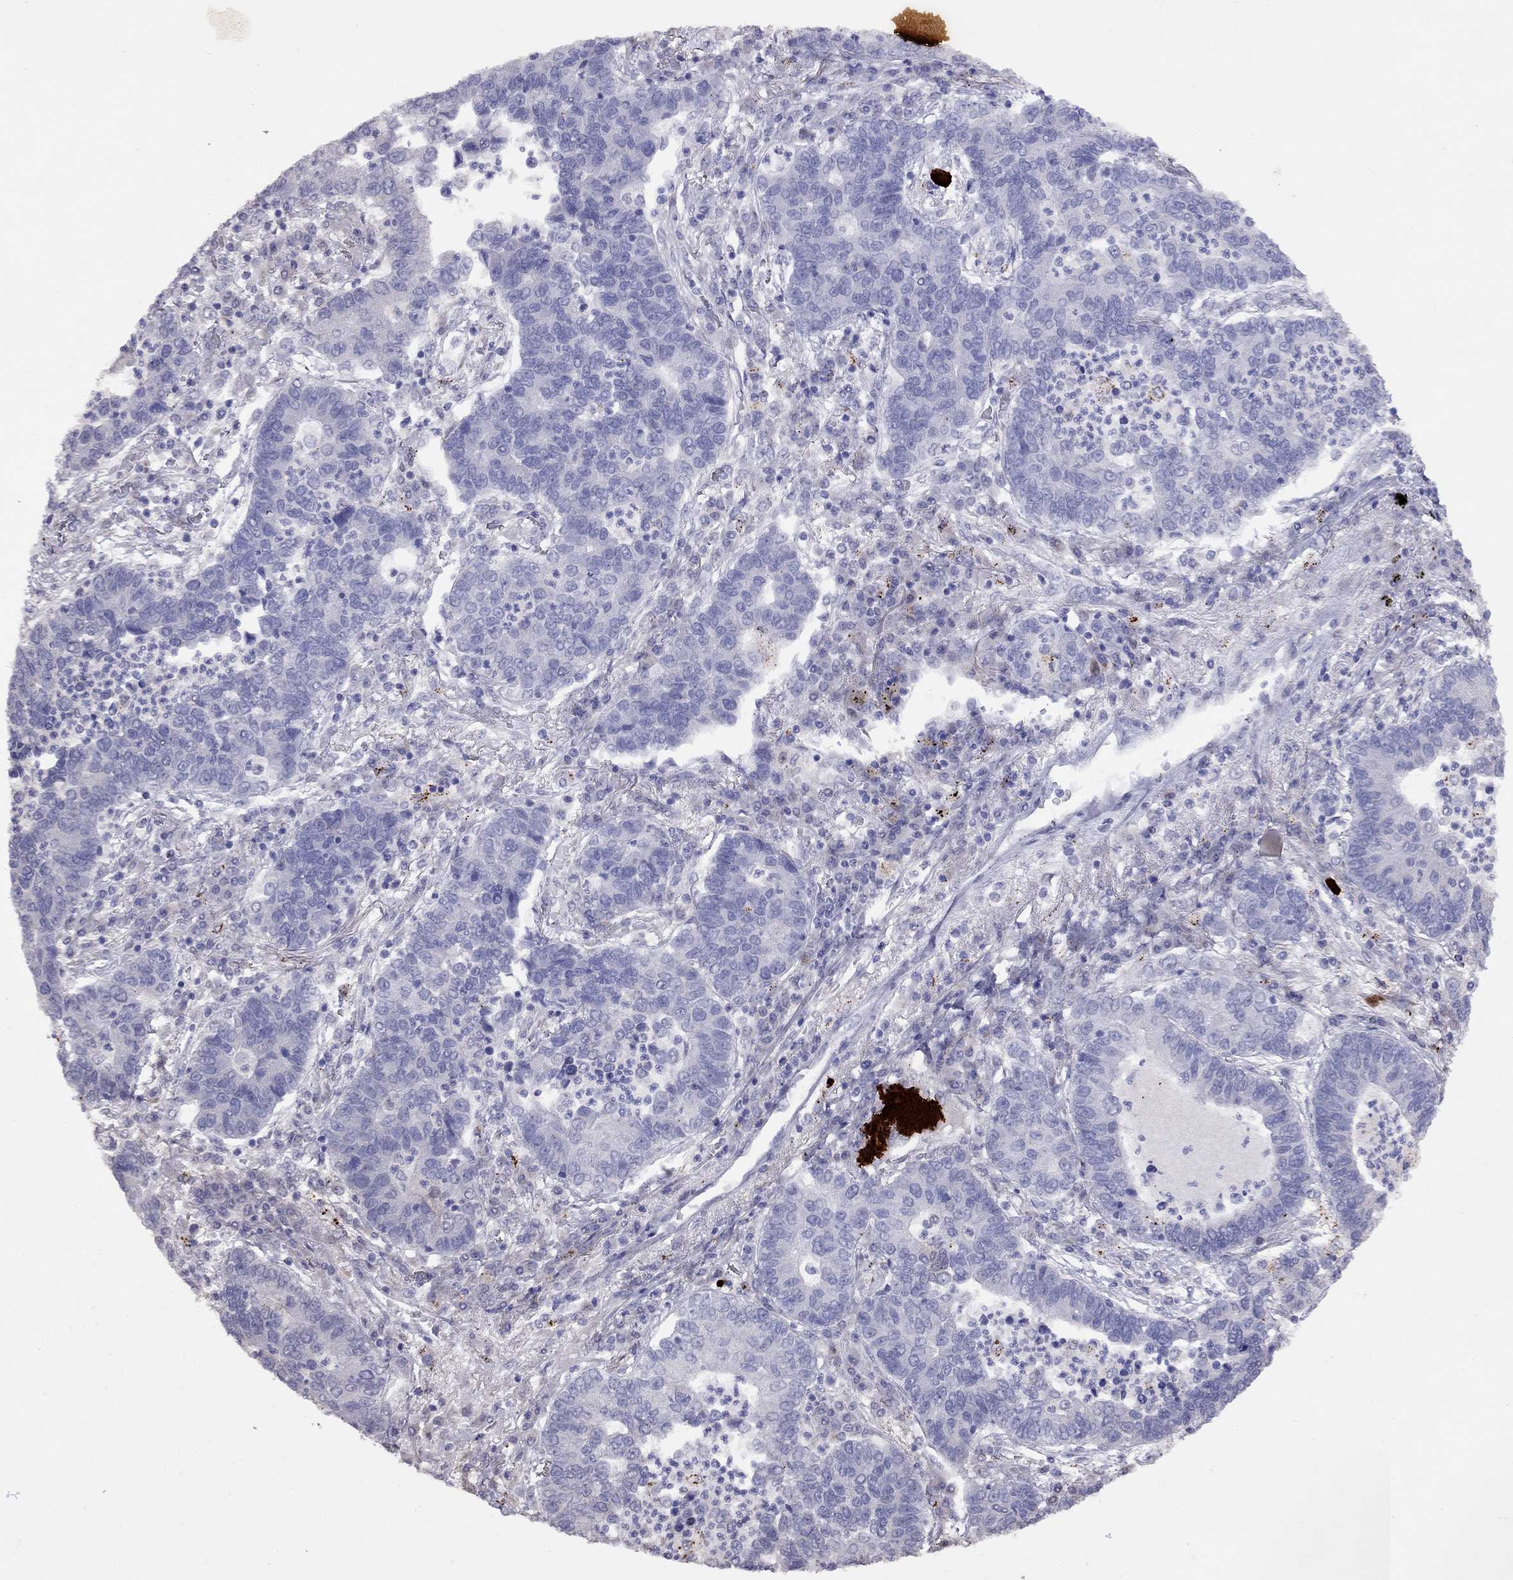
{"staining": {"intensity": "negative", "quantity": "none", "location": "none"}, "tissue": "lung cancer", "cell_type": "Tumor cells", "image_type": "cancer", "snomed": [{"axis": "morphology", "description": "Adenocarcinoma, NOS"}, {"axis": "topography", "description": "Lung"}], "caption": "This is an immunohistochemistry (IHC) image of human lung cancer (adenocarcinoma). There is no staining in tumor cells.", "gene": "MAGEB4", "patient": {"sex": "female", "age": 57}}